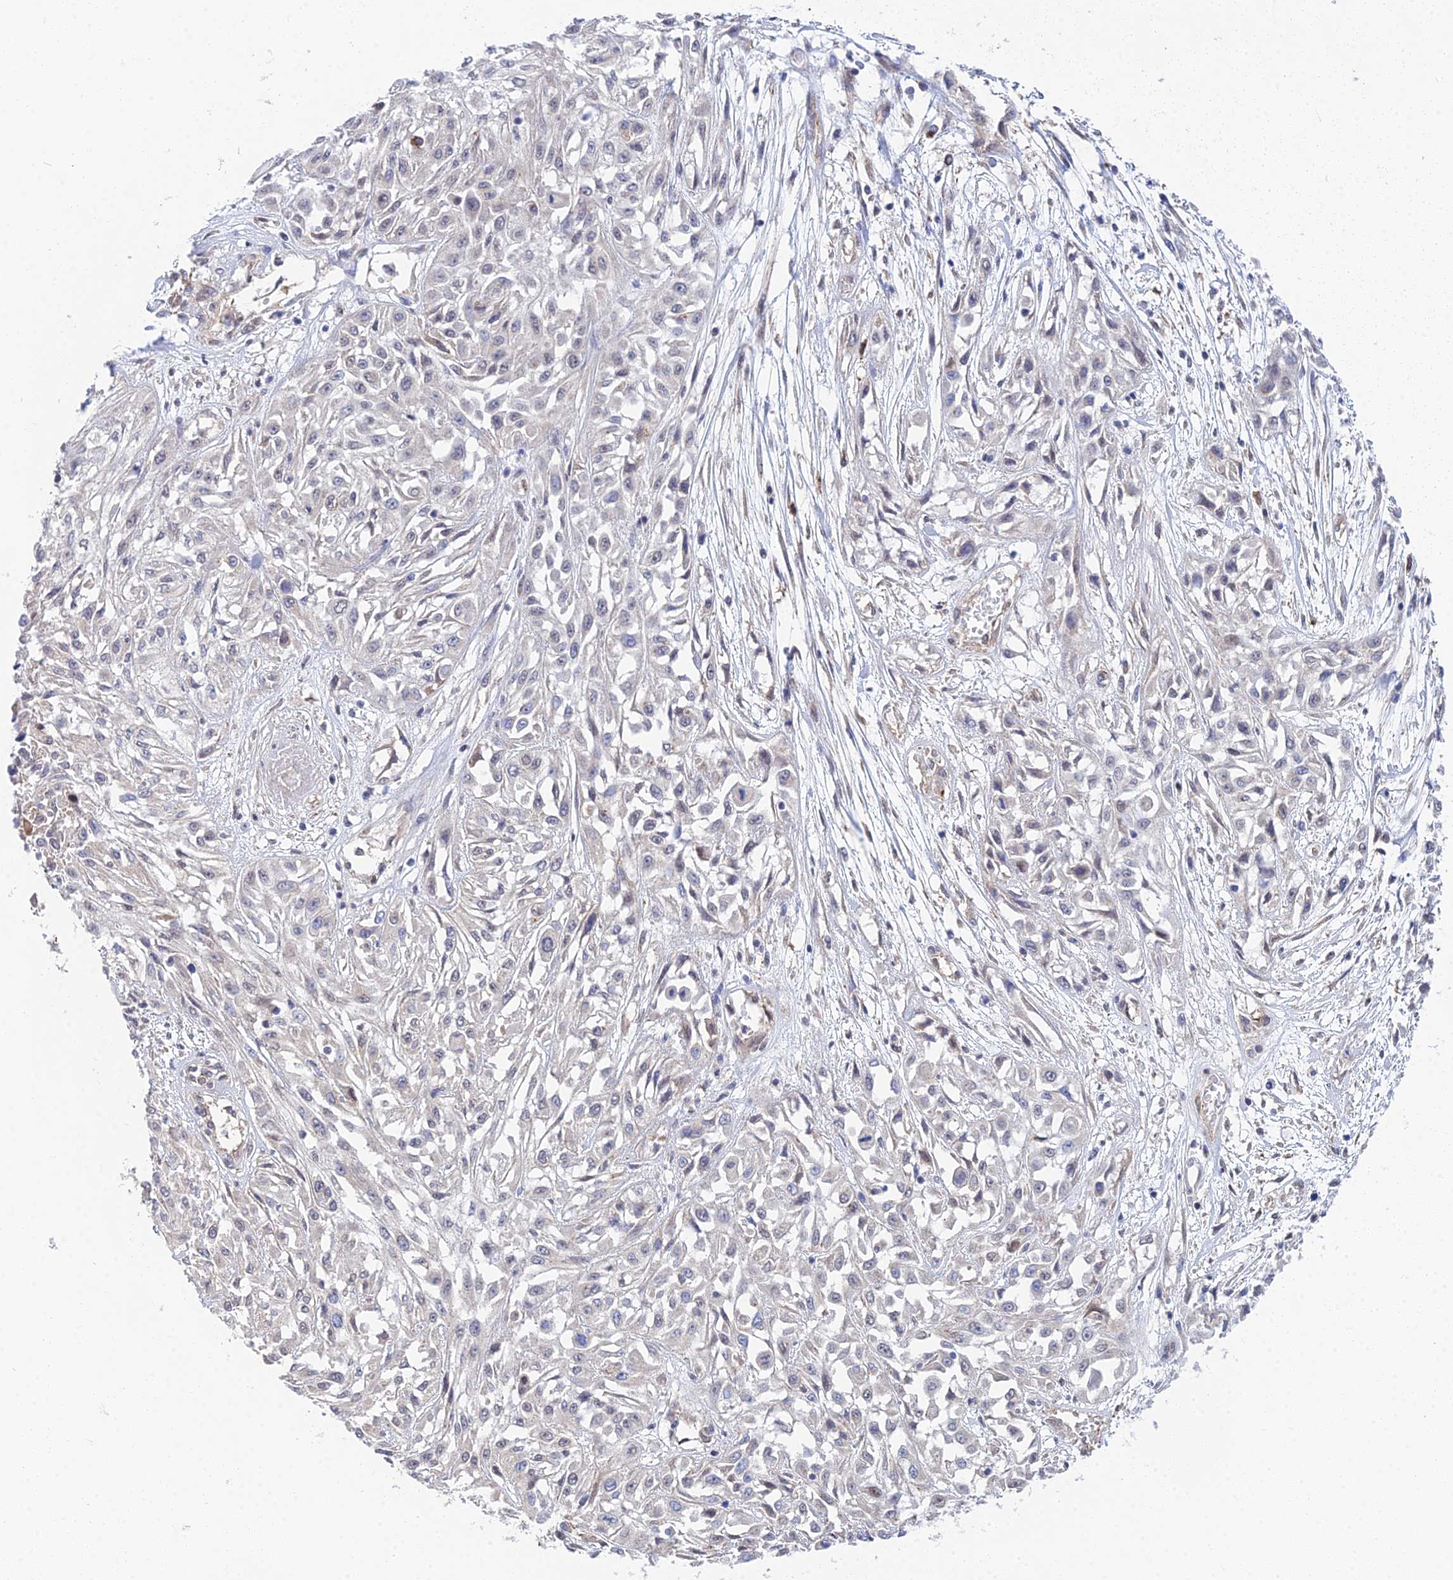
{"staining": {"intensity": "negative", "quantity": "none", "location": "none"}, "tissue": "skin cancer", "cell_type": "Tumor cells", "image_type": "cancer", "snomed": [{"axis": "morphology", "description": "Squamous cell carcinoma, NOS"}, {"axis": "morphology", "description": "Squamous cell carcinoma, metastatic, NOS"}, {"axis": "topography", "description": "Skin"}, {"axis": "topography", "description": "Lymph node"}], "caption": "This micrograph is of skin cancer (squamous cell carcinoma) stained with immunohistochemistry to label a protein in brown with the nuclei are counter-stained blue. There is no expression in tumor cells. (DAB immunohistochemistry with hematoxylin counter stain).", "gene": "DNAH14", "patient": {"sex": "male", "age": 75}}